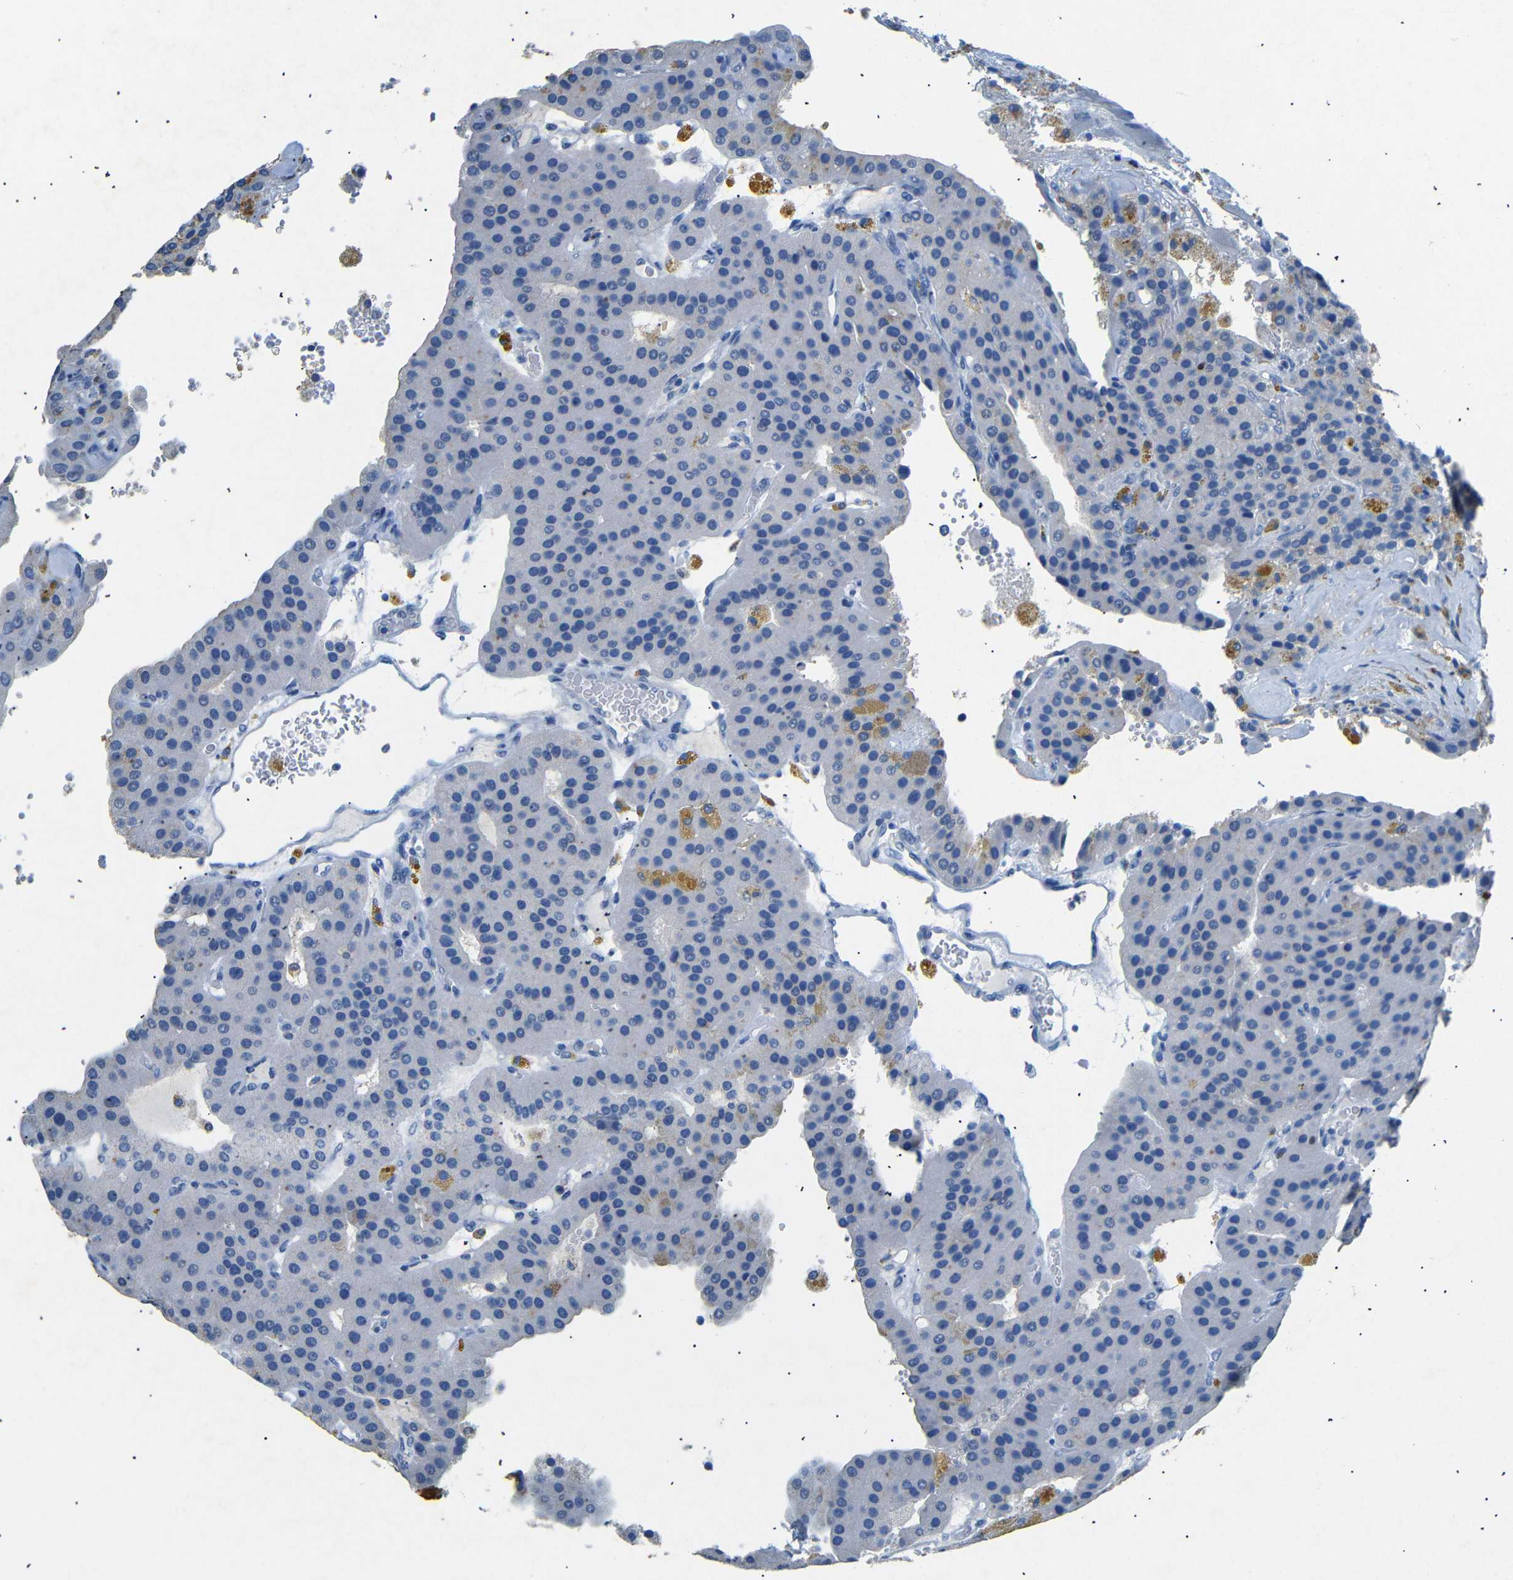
{"staining": {"intensity": "negative", "quantity": "none", "location": "none"}, "tissue": "parathyroid gland", "cell_type": "Glandular cells", "image_type": "normal", "snomed": [{"axis": "morphology", "description": "Normal tissue, NOS"}, {"axis": "morphology", "description": "Adenoma, NOS"}, {"axis": "topography", "description": "Parathyroid gland"}], "caption": "An image of human parathyroid gland is negative for staining in glandular cells. (IHC, brightfield microscopy, high magnification).", "gene": "INCENP", "patient": {"sex": "female", "age": 86}}